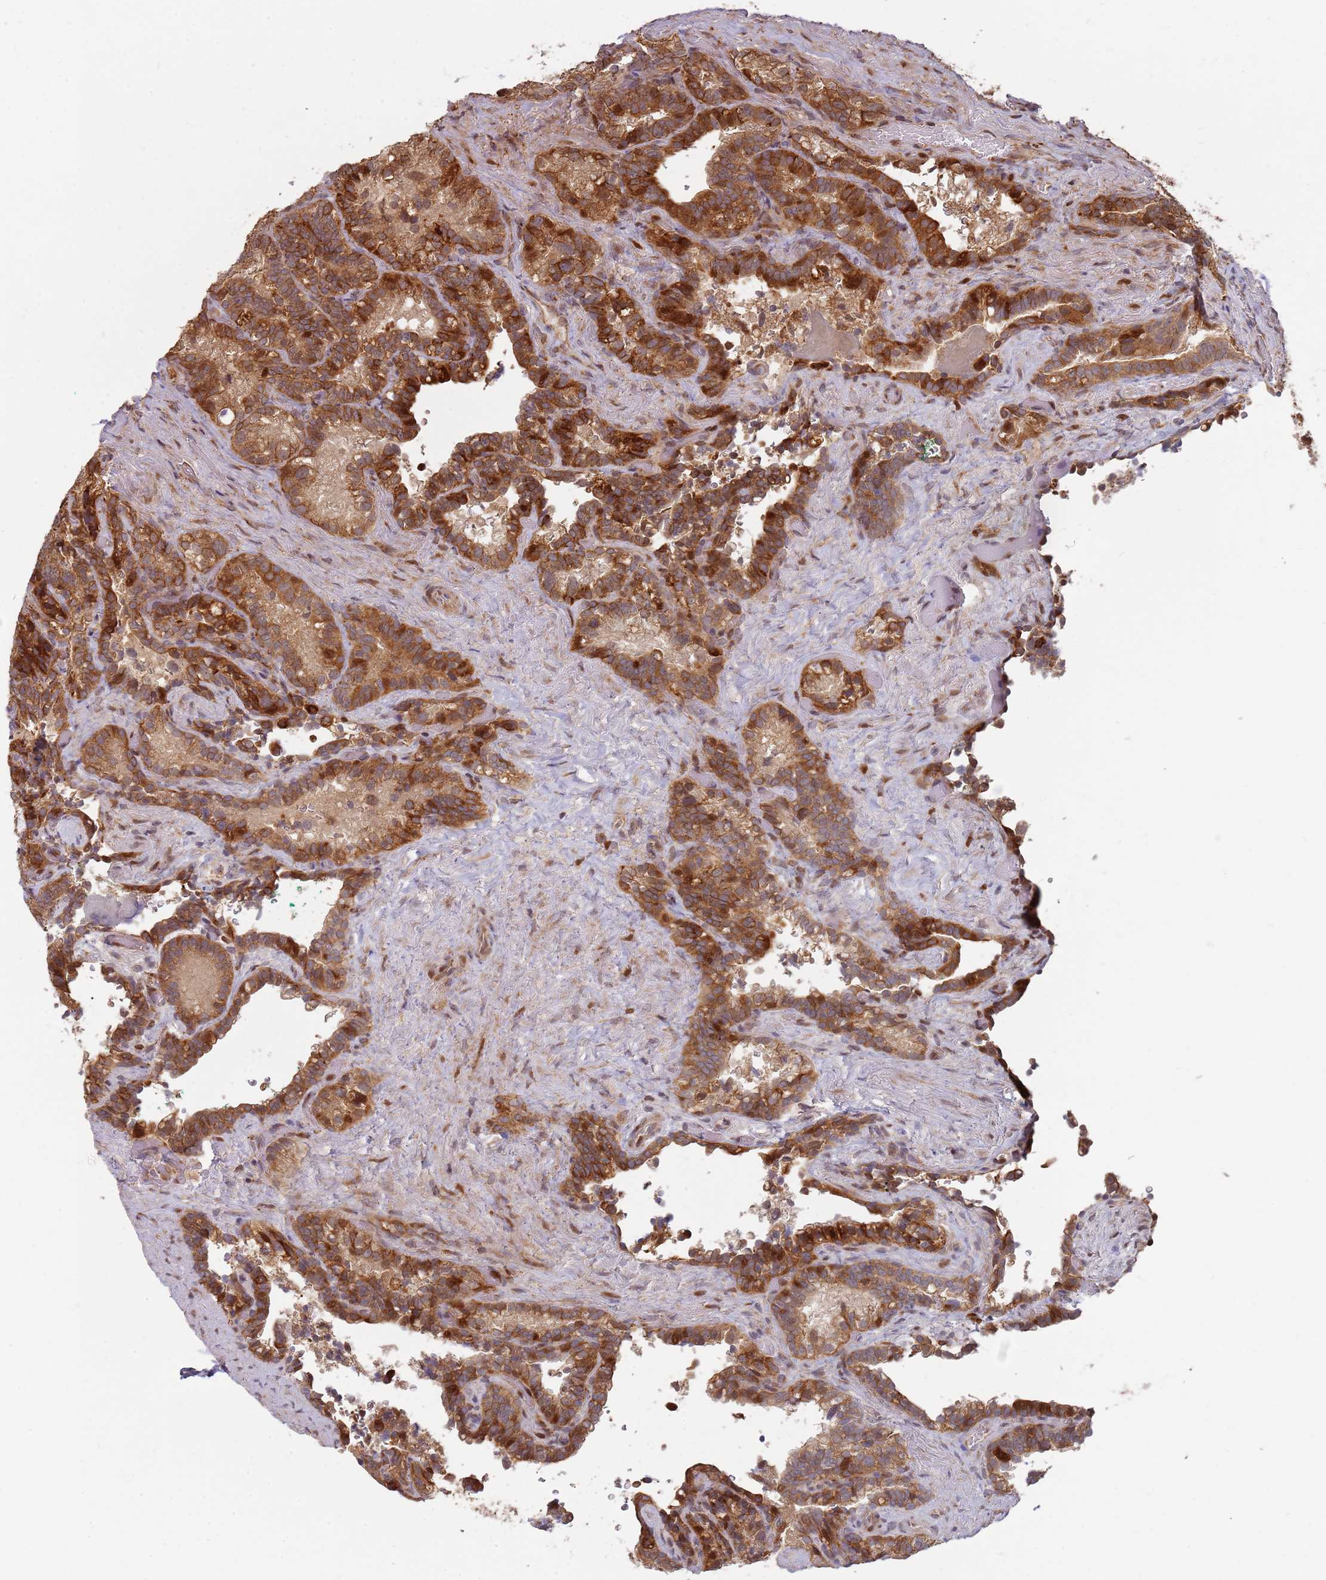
{"staining": {"intensity": "strong", "quantity": "25%-75%", "location": "cytoplasmic/membranous"}, "tissue": "seminal vesicle", "cell_type": "Glandular cells", "image_type": "normal", "snomed": [{"axis": "morphology", "description": "Normal tissue, NOS"}, {"axis": "topography", "description": "Seminal veicle"}], "caption": "Immunohistochemical staining of benign seminal vesicle exhibits high levels of strong cytoplasmic/membranous expression in about 25%-75% of glandular cells.", "gene": "MPEG1", "patient": {"sex": "male", "age": 62}}